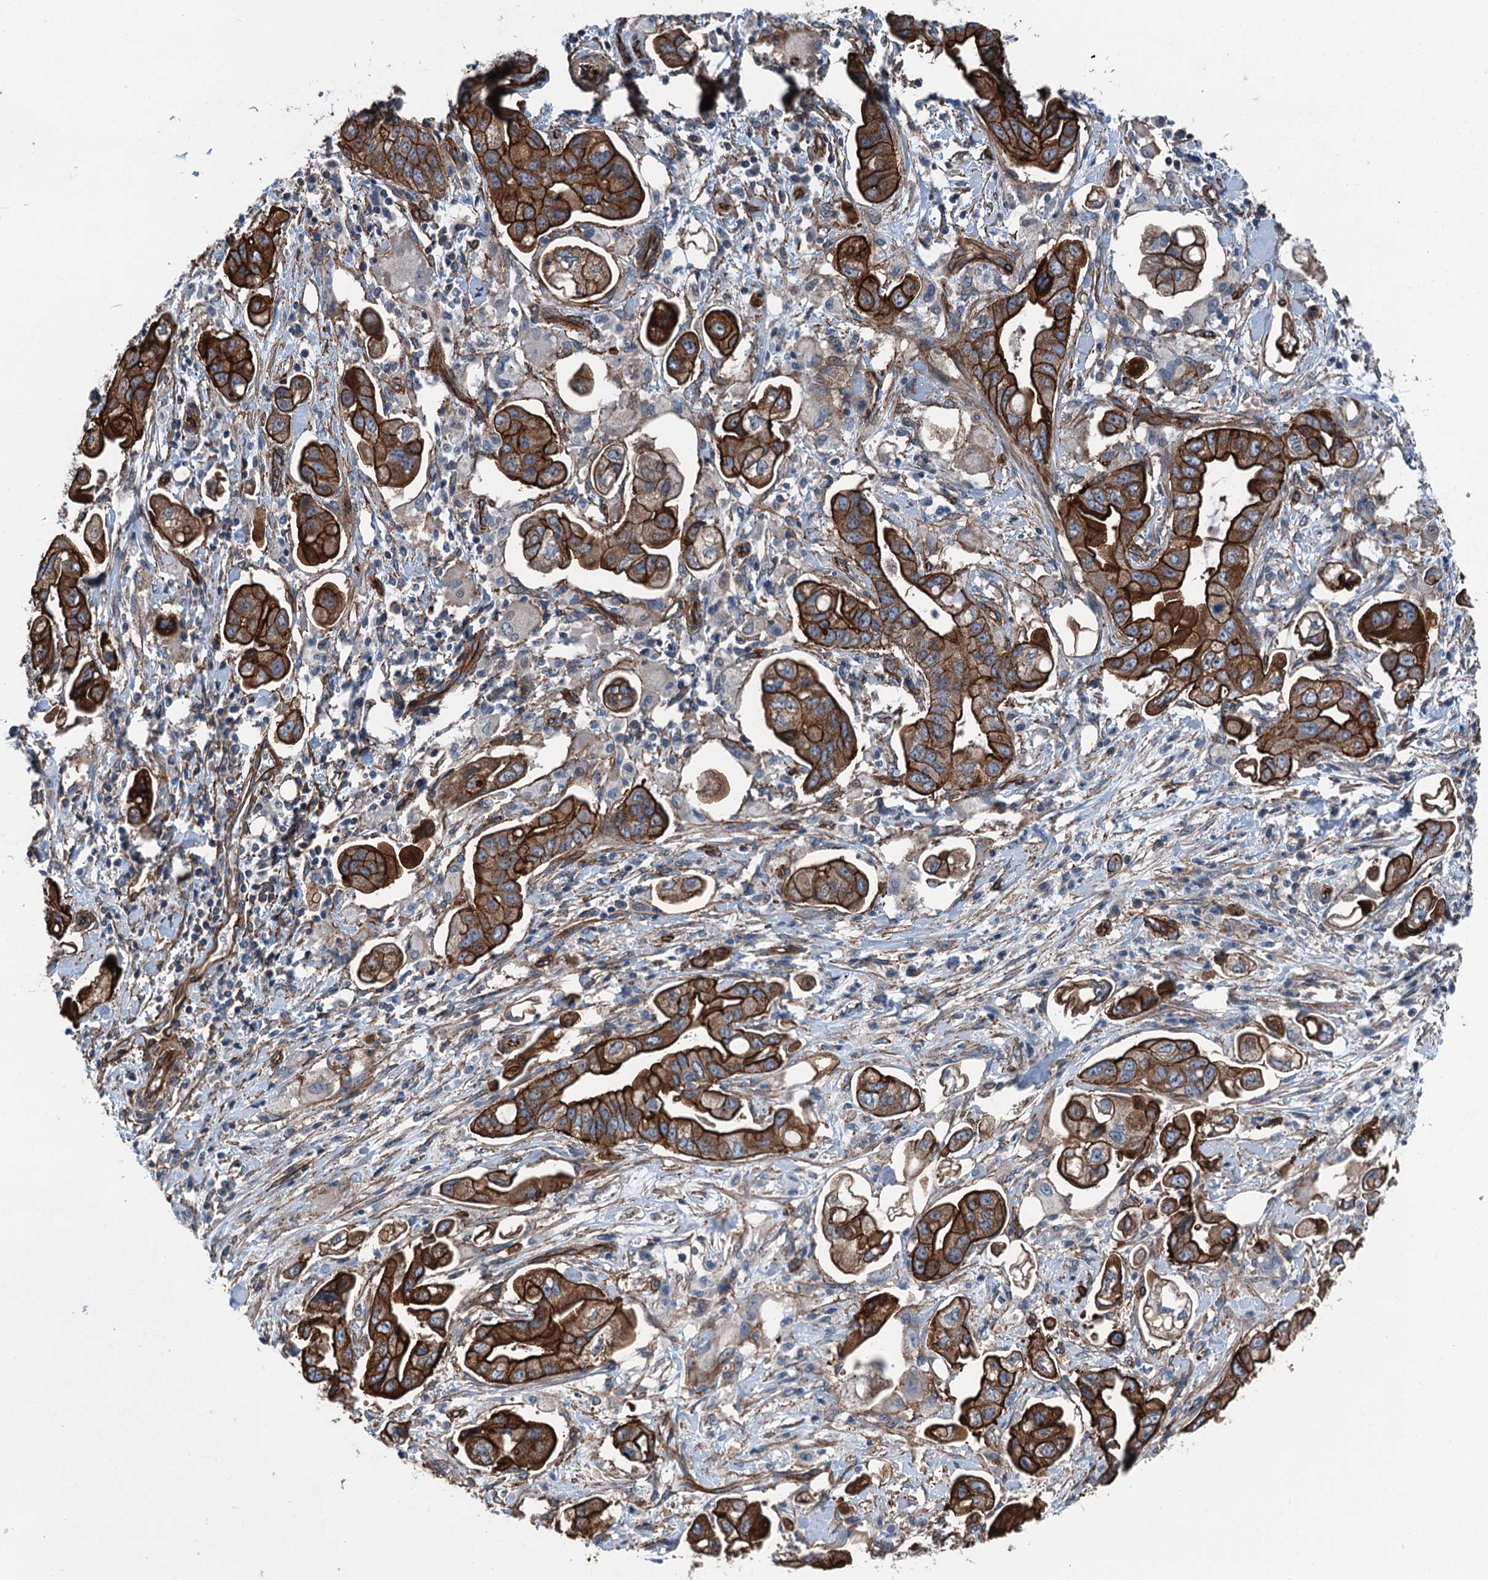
{"staining": {"intensity": "strong", "quantity": ">75%", "location": "cytoplasmic/membranous"}, "tissue": "stomach cancer", "cell_type": "Tumor cells", "image_type": "cancer", "snomed": [{"axis": "morphology", "description": "Adenocarcinoma, NOS"}, {"axis": "topography", "description": "Stomach"}], "caption": "Human adenocarcinoma (stomach) stained with a brown dye displays strong cytoplasmic/membranous positive positivity in approximately >75% of tumor cells.", "gene": "NMRAL1", "patient": {"sex": "male", "age": 62}}